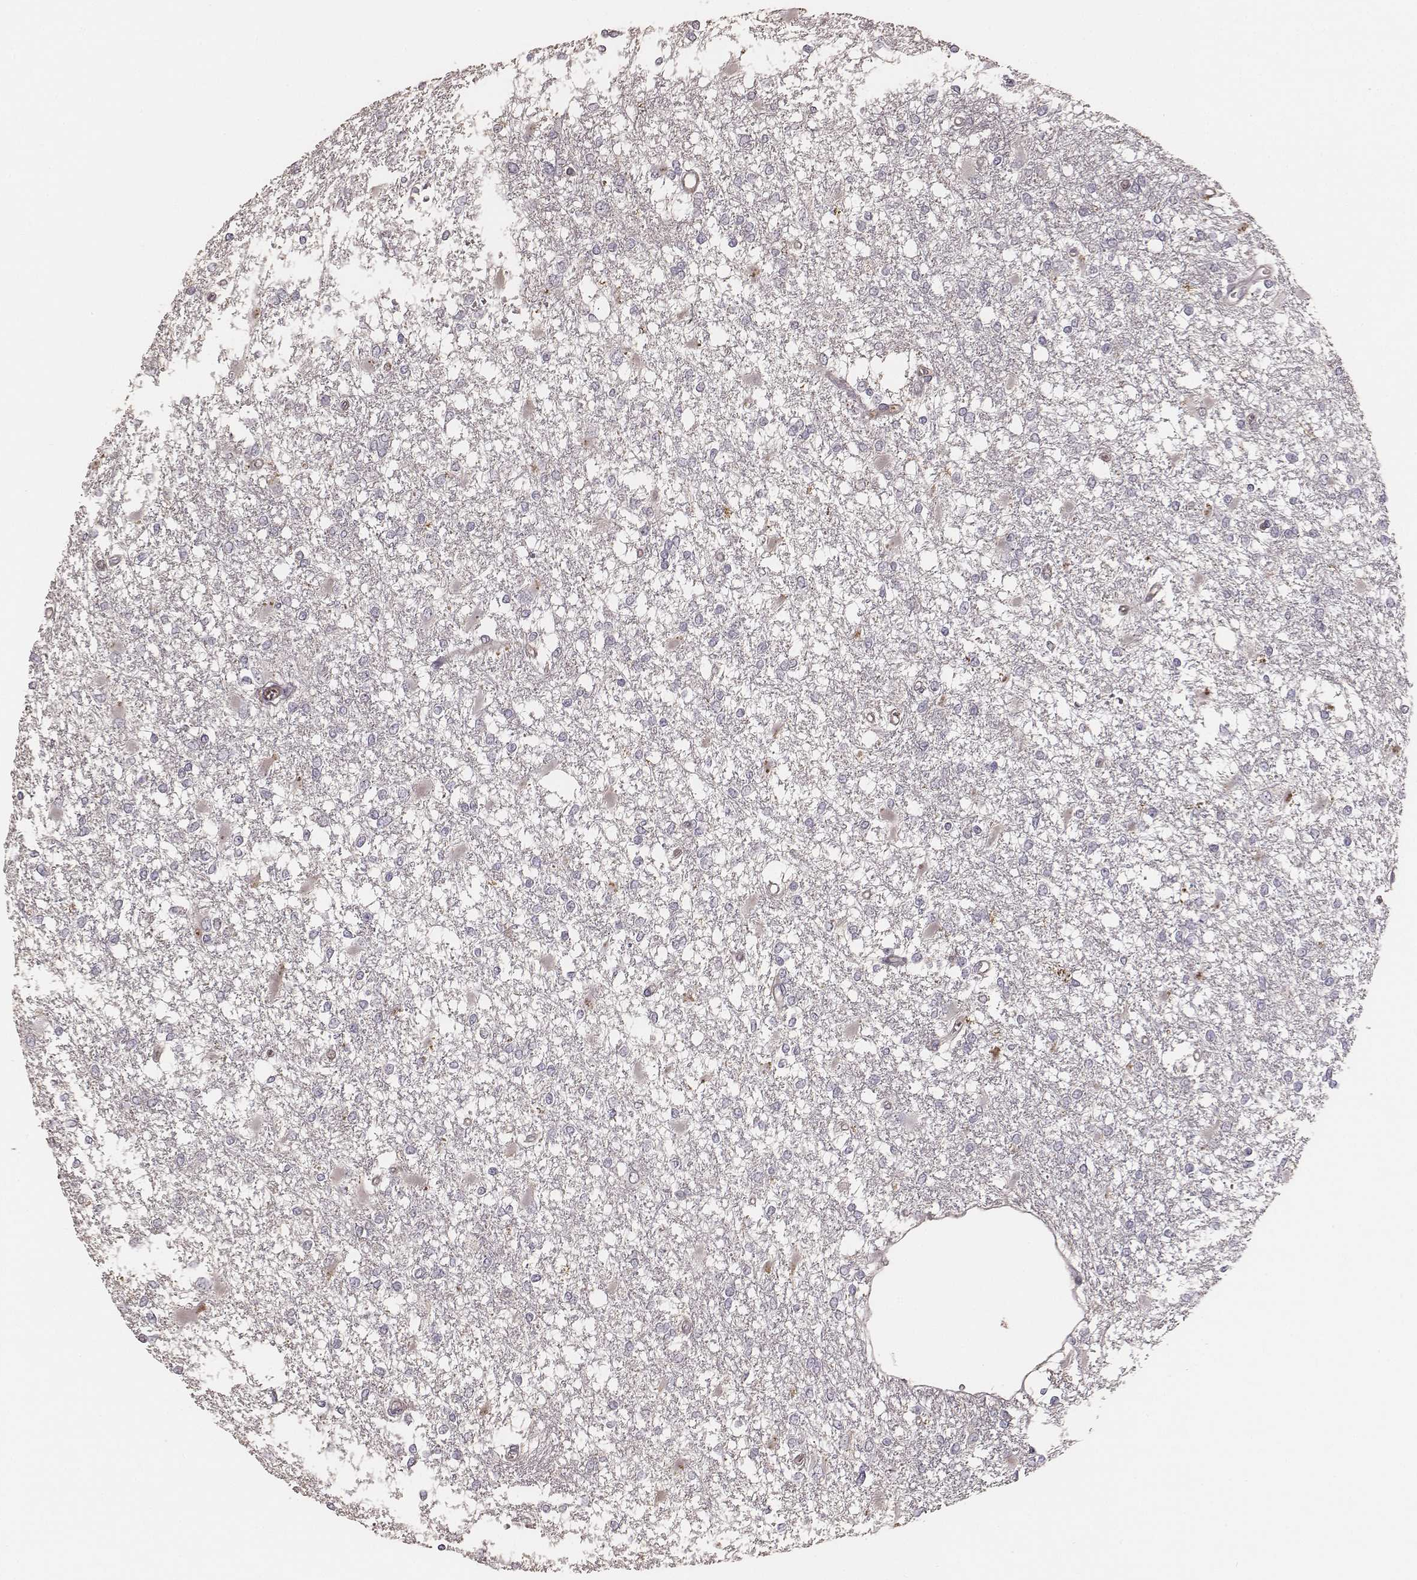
{"staining": {"intensity": "negative", "quantity": "none", "location": "none"}, "tissue": "glioma", "cell_type": "Tumor cells", "image_type": "cancer", "snomed": [{"axis": "morphology", "description": "Glioma, malignant, High grade"}, {"axis": "topography", "description": "Cerebral cortex"}], "caption": "Immunohistochemistry (IHC) of malignant high-grade glioma exhibits no positivity in tumor cells. (DAB (3,3'-diaminobenzidine) immunohistochemistry (IHC), high magnification).", "gene": "OTOGL", "patient": {"sex": "male", "age": 79}}